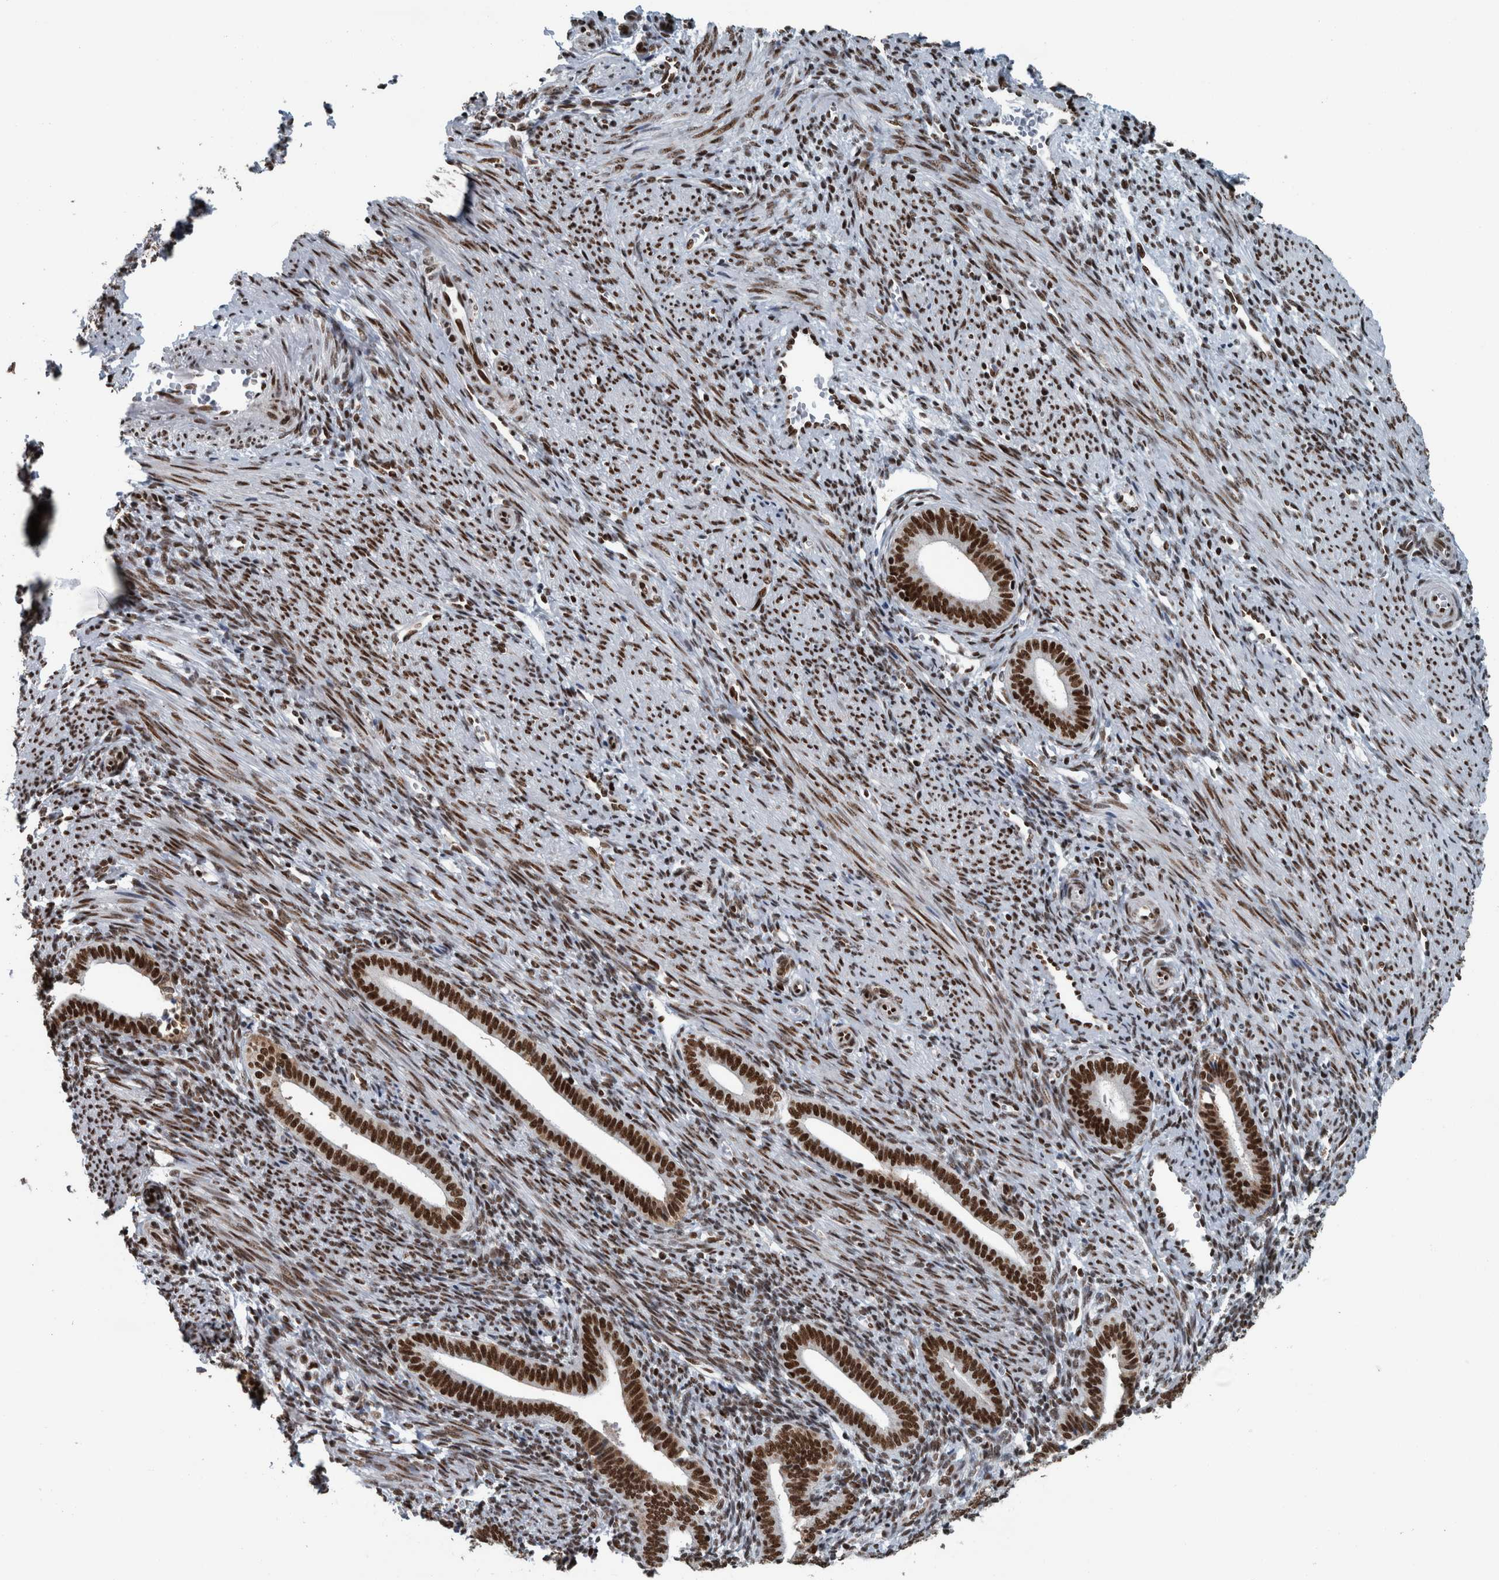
{"staining": {"intensity": "weak", "quantity": "25%-75%", "location": "nuclear"}, "tissue": "endometrium", "cell_type": "Cells in endometrial stroma", "image_type": "normal", "snomed": [{"axis": "morphology", "description": "Normal tissue, NOS"}, {"axis": "topography", "description": "Uterus"}, {"axis": "topography", "description": "Endometrium"}], "caption": "Protein staining exhibits weak nuclear staining in about 25%-75% of cells in endometrial stroma in benign endometrium. The staining was performed using DAB to visualize the protein expression in brown, while the nuclei were stained in blue with hematoxylin (Magnification: 20x).", "gene": "DNMT3A", "patient": {"sex": "female", "age": 33}}